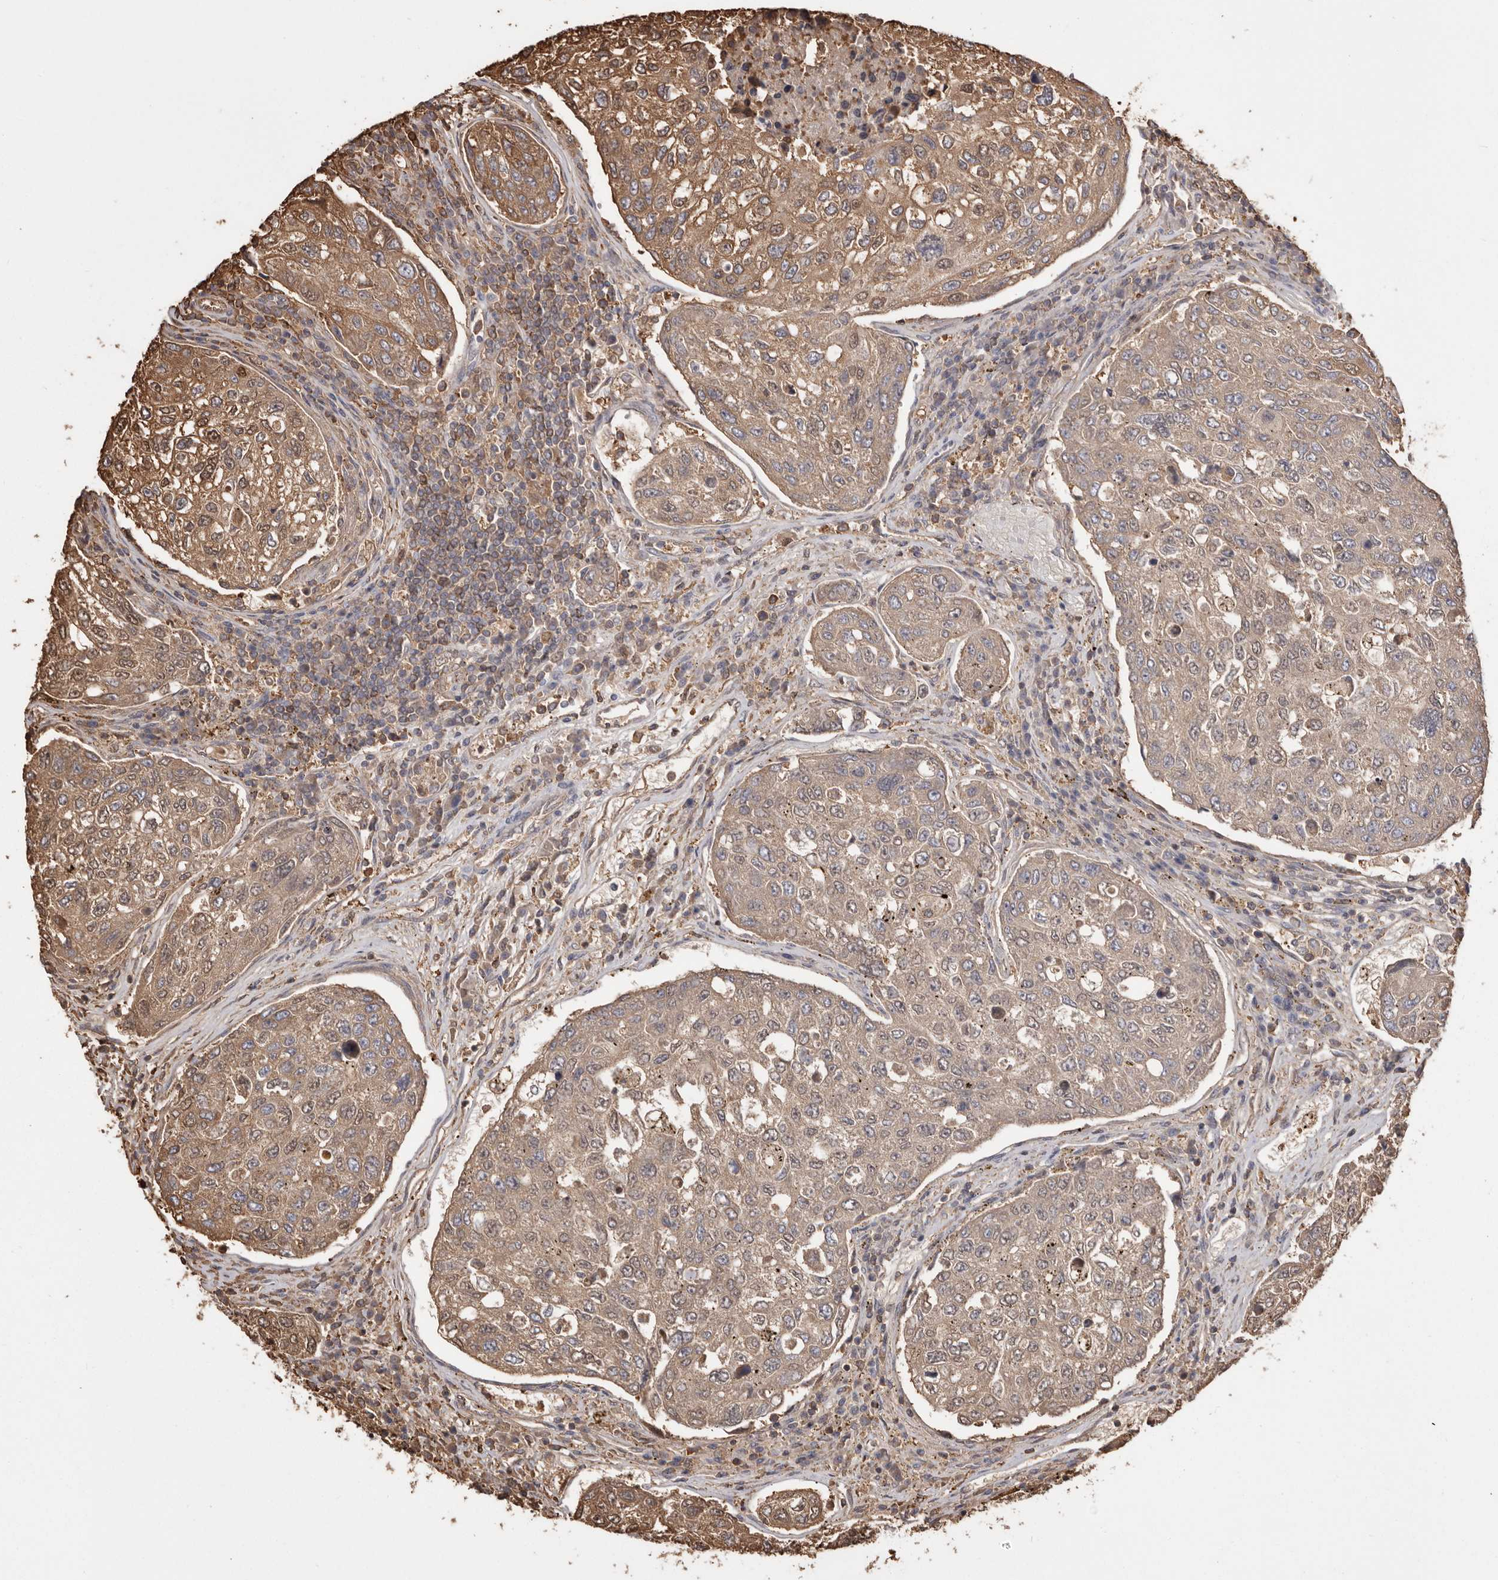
{"staining": {"intensity": "moderate", "quantity": ">75%", "location": "cytoplasmic/membranous"}, "tissue": "urothelial cancer", "cell_type": "Tumor cells", "image_type": "cancer", "snomed": [{"axis": "morphology", "description": "Urothelial carcinoma, High grade"}, {"axis": "topography", "description": "Lymph node"}, {"axis": "topography", "description": "Urinary bladder"}], "caption": "An immunohistochemistry histopathology image of neoplastic tissue is shown. Protein staining in brown labels moderate cytoplasmic/membranous positivity in urothelial cancer within tumor cells. (DAB (3,3'-diaminobenzidine) IHC with brightfield microscopy, high magnification).", "gene": "PKM", "patient": {"sex": "male", "age": 51}}